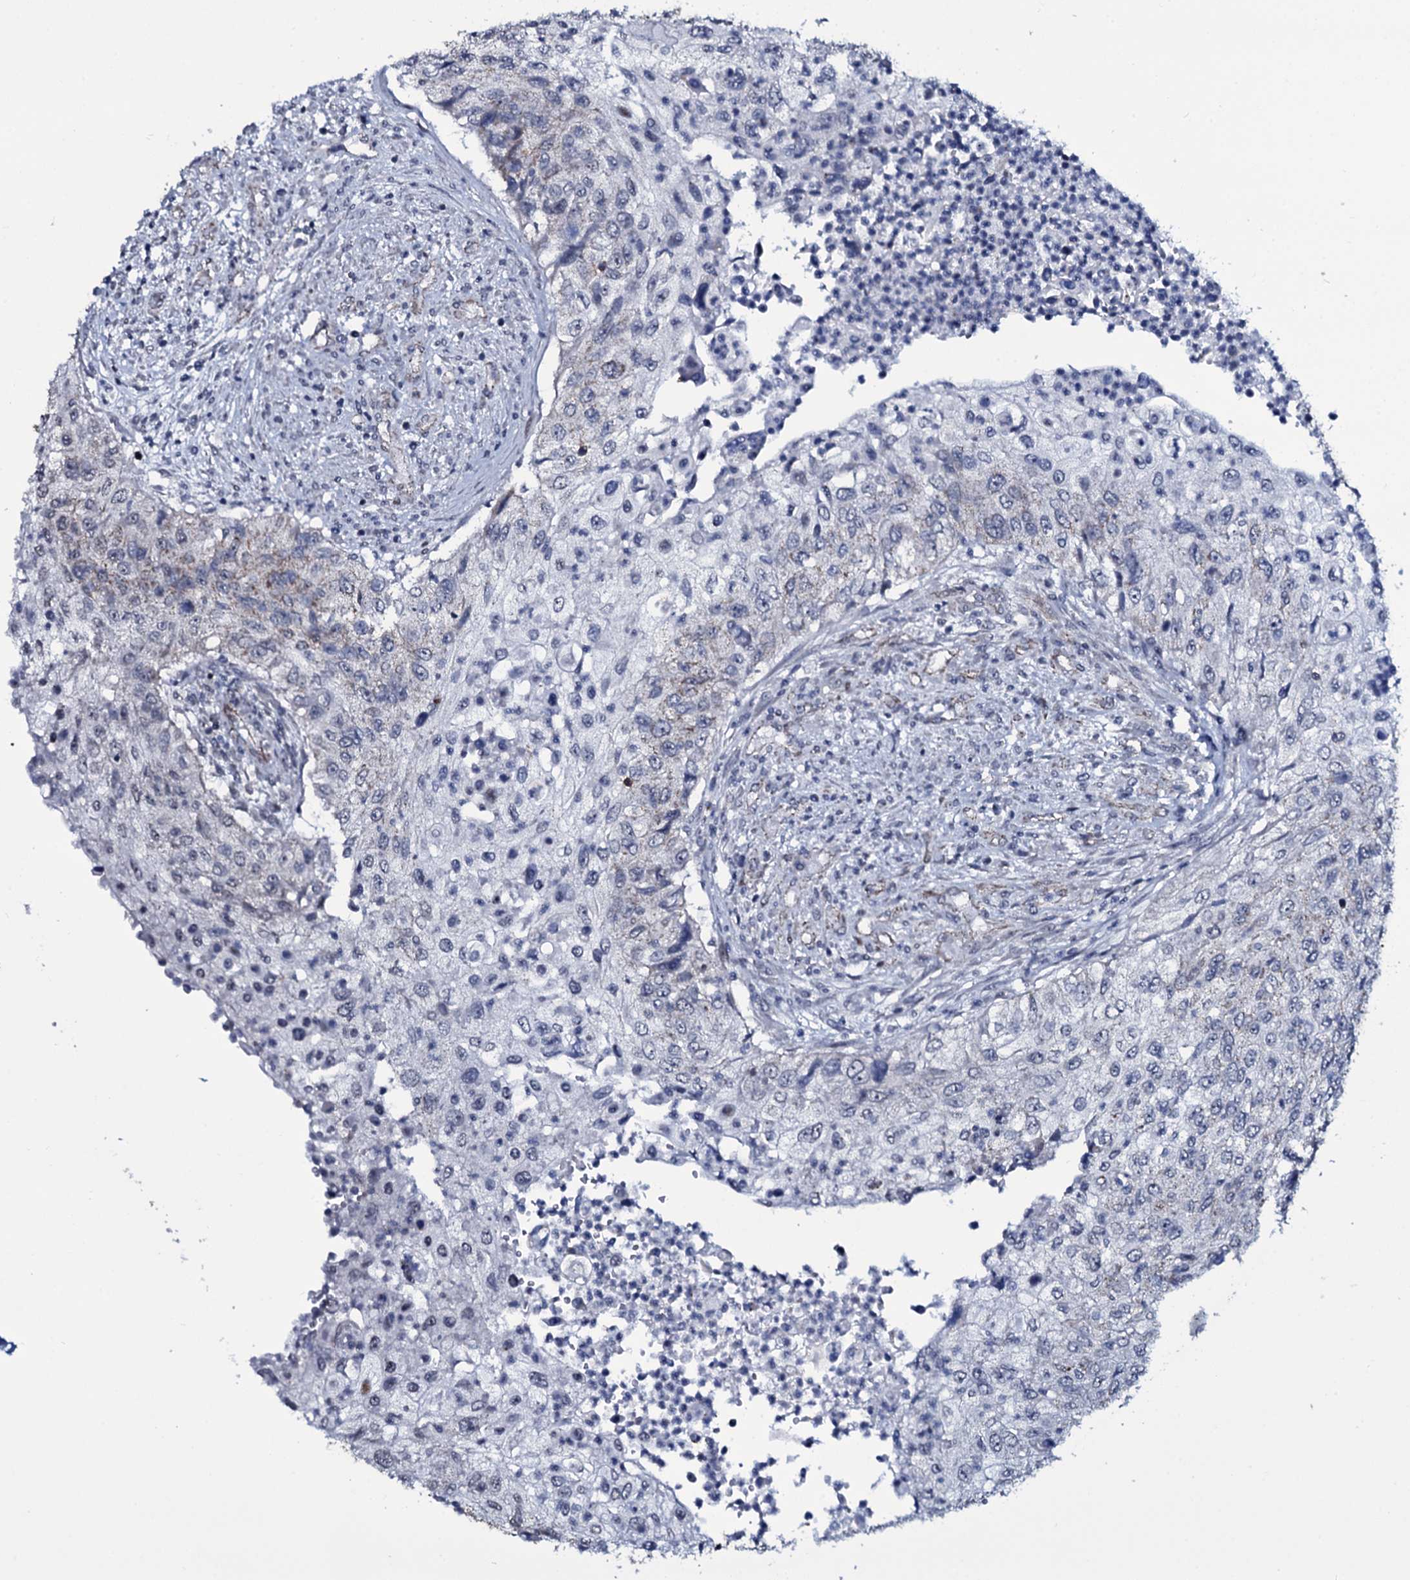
{"staining": {"intensity": "weak", "quantity": "<25%", "location": "cytoplasmic/membranous"}, "tissue": "urothelial cancer", "cell_type": "Tumor cells", "image_type": "cancer", "snomed": [{"axis": "morphology", "description": "Urothelial carcinoma, High grade"}, {"axis": "topography", "description": "Urinary bladder"}], "caption": "There is no significant staining in tumor cells of urothelial carcinoma (high-grade). Brightfield microscopy of immunohistochemistry (IHC) stained with DAB (3,3'-diaminobenzidine) (brown) and hematoxylin (blue), captured at high magnification.", "gene": "WIPF3", "patient": {"sex": "female", "age": 60}}